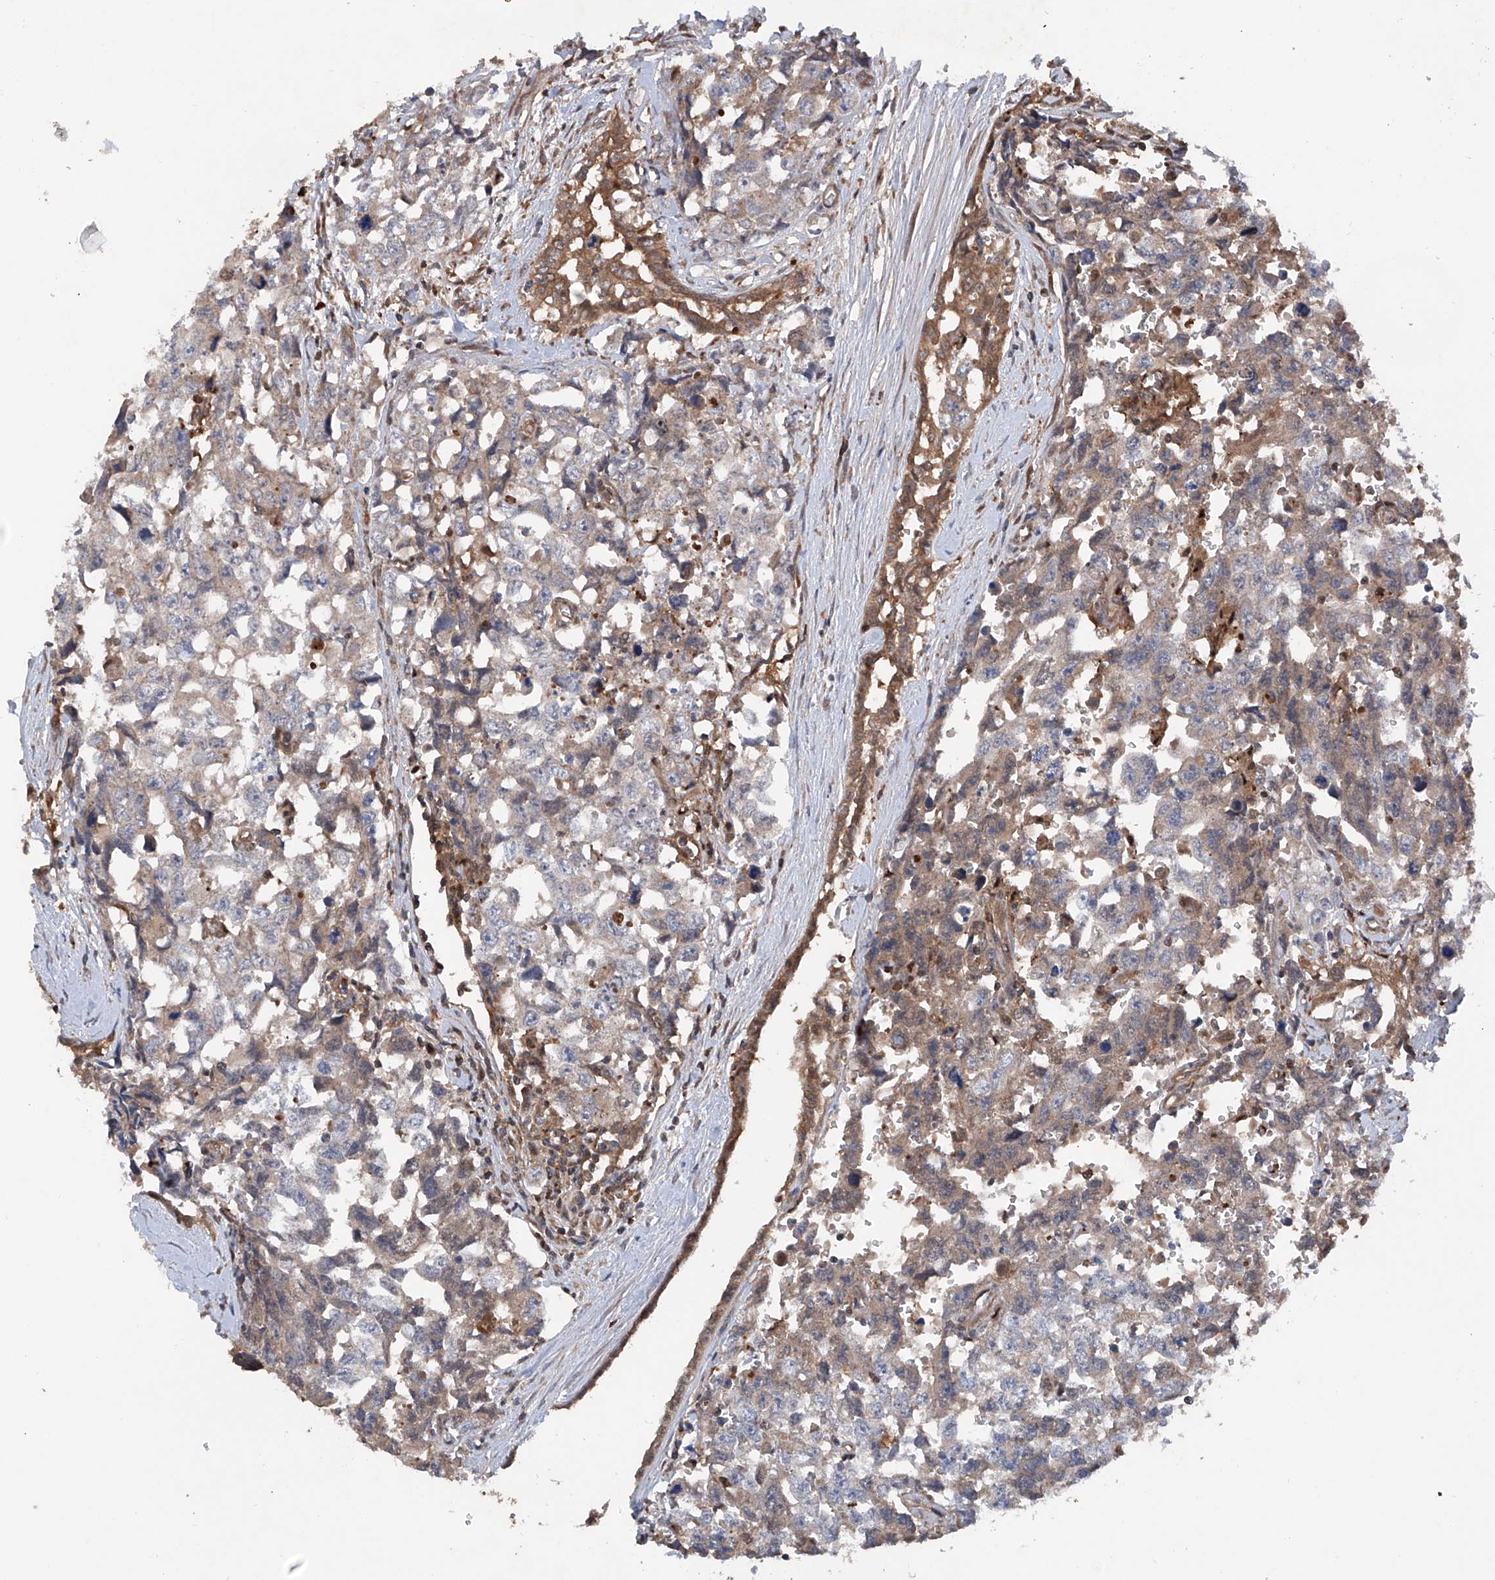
{"staining": {"intensity": "weak", "quantity": ">75%", "location": "cytoplasmic/membranous"}, "tissue": "testis cancer", "cell_type": "Tumor cells", "image_type": "cancer", "snomed": [{"axis": "morphology", "description": "Carcinoma, Embryonal, NOS"}, {"axis": "topography", "description": "Testis"}], "caption": "A low amount of weak cytoplasmic/membranous expression is present in approximately >75% of tumor cells in testis cancer (embryonal carcinoma) tissue.", "gene": "ASCC3", "patient": {"sex": "male", "age": 31}}